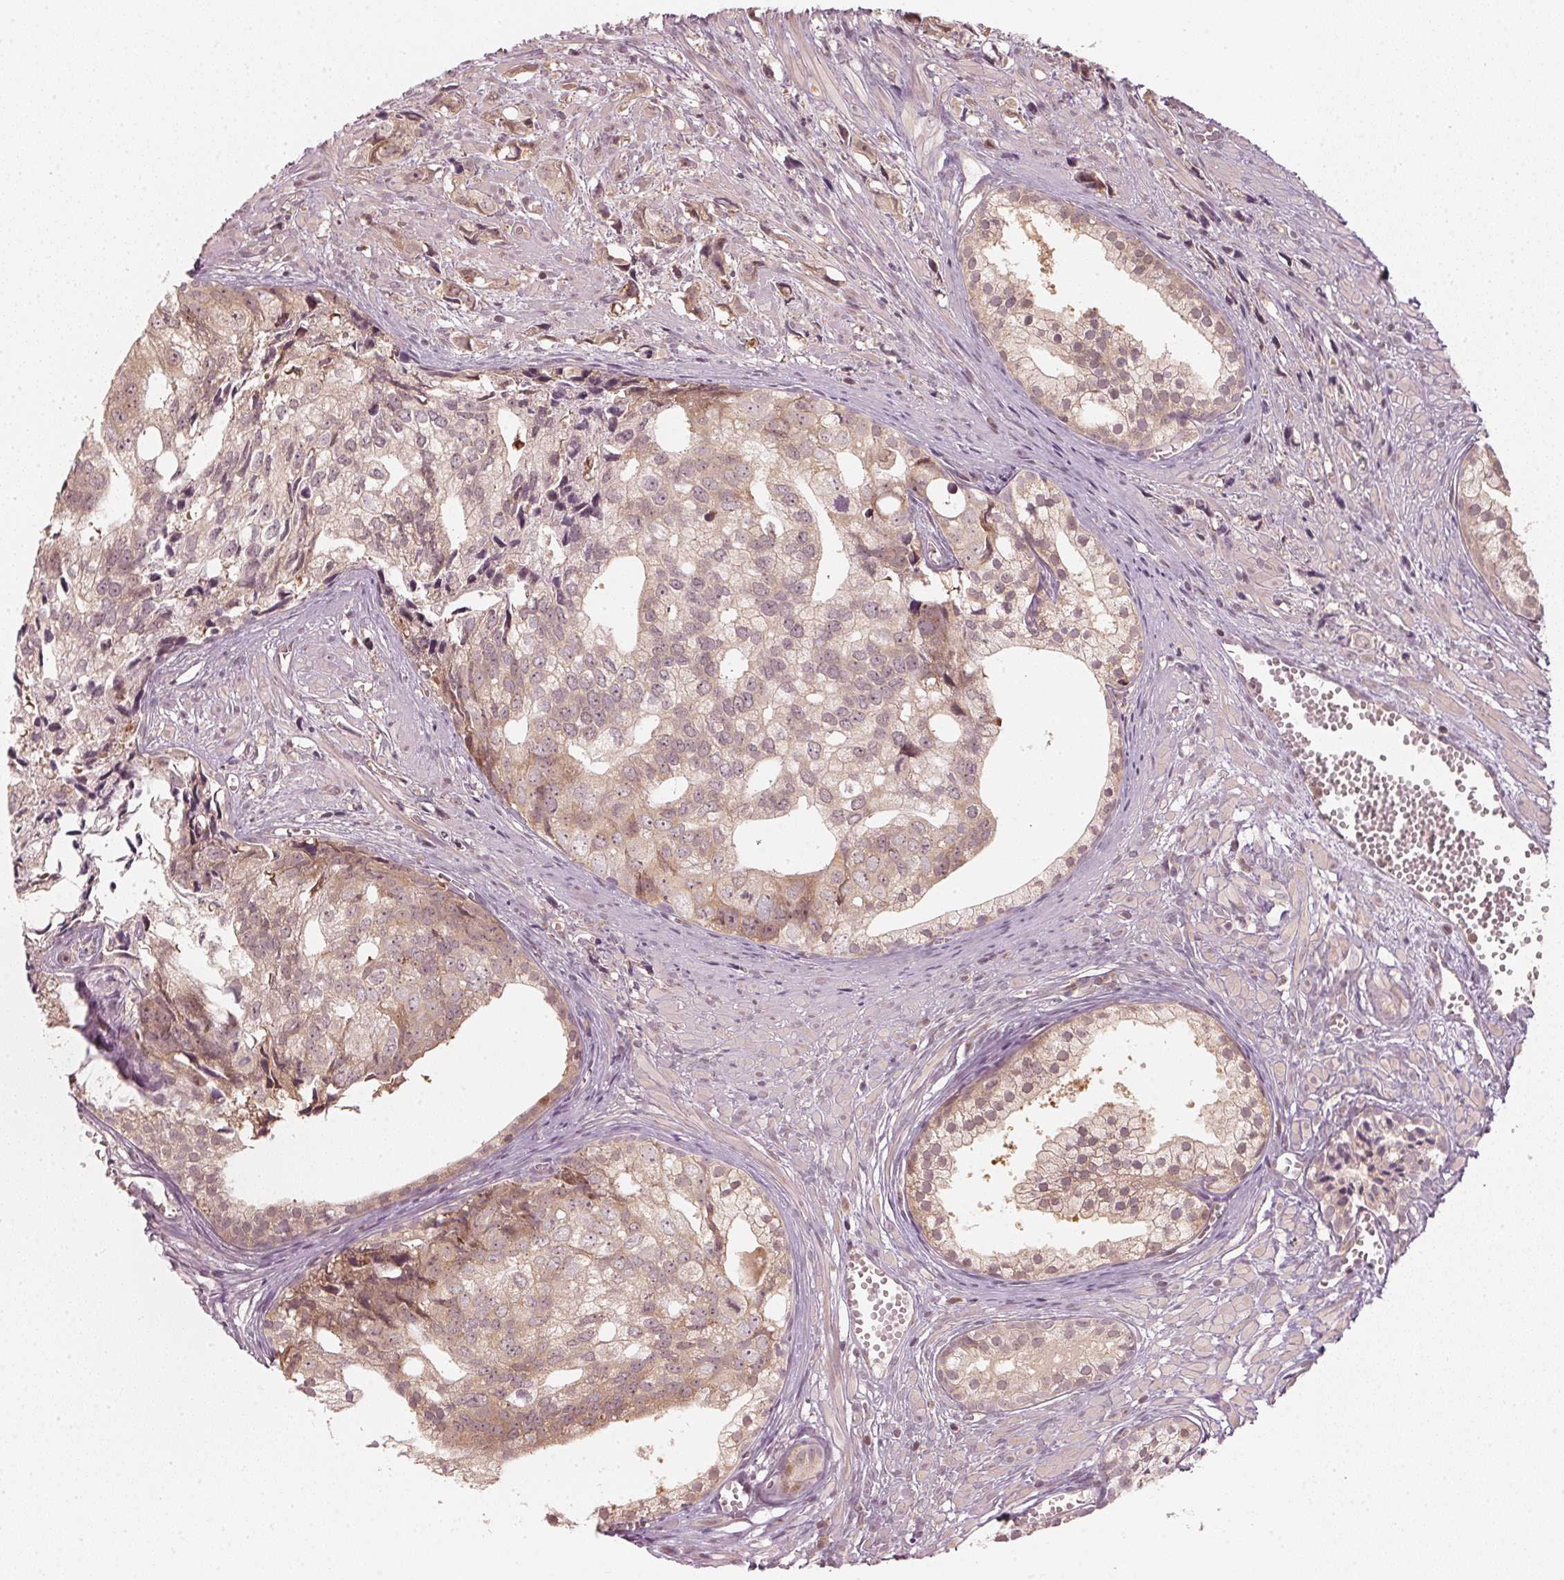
{"staining": {"intensity": "weak", "quantity": ">75%", "location": "cytoplasmic/membranous,nuclear"}, "tissue": "prostate cancer", "cell_type": "Tumor cells", "image_type": "cancer", "snomed": [{"axis": "morphology", "description": "Adenocarcinoma, High grade"}, {"axis": "topography", "description": "Prostate"}], "caption": "Protein staining of adenocarcinoma (high-grade) (prostate) tissue shows weak cytoplasmic/membranous and nuclear staining in approximately >75% of tumor cells.", "gene": "UBE2L3", "patient": {"sex": "male", "age": 58}}